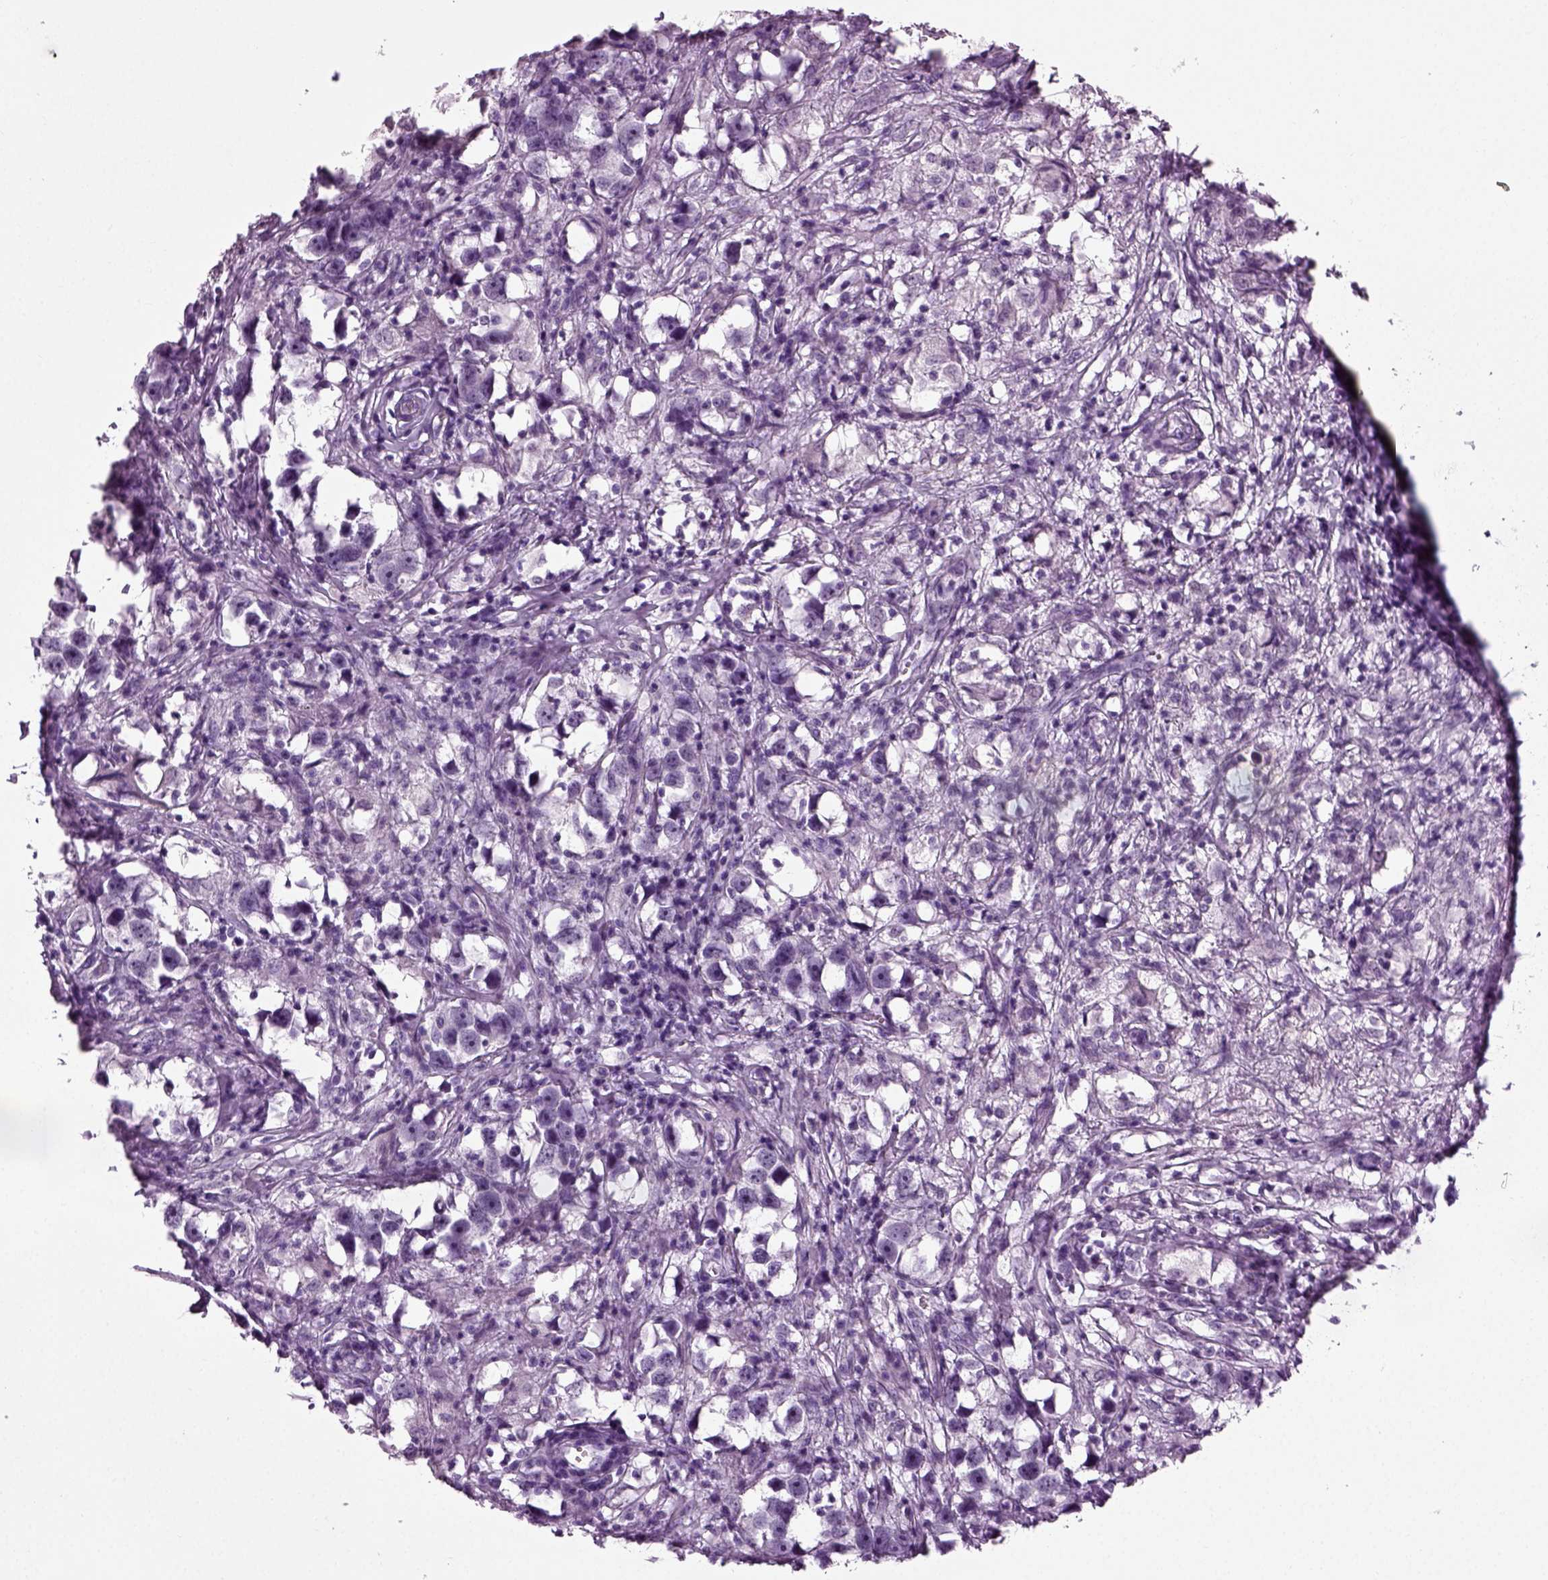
{"staining": {"intensity": "negative", "quantity": "none", "location": "none"}, "tissue": "testis cancer", "cell_type": "Tumor cells", "image_type": "cancer", "snomed": [{"axis": "morphology", "description": "Seminoma, NOS"}, {"axis": "topography", "description": "Testis"}], "caption": "Tumor cells are negative for protein expression in human testis seminoma.", "gene": "ZC2HC1C", "patient": {"sex": "male", "age": 49}}